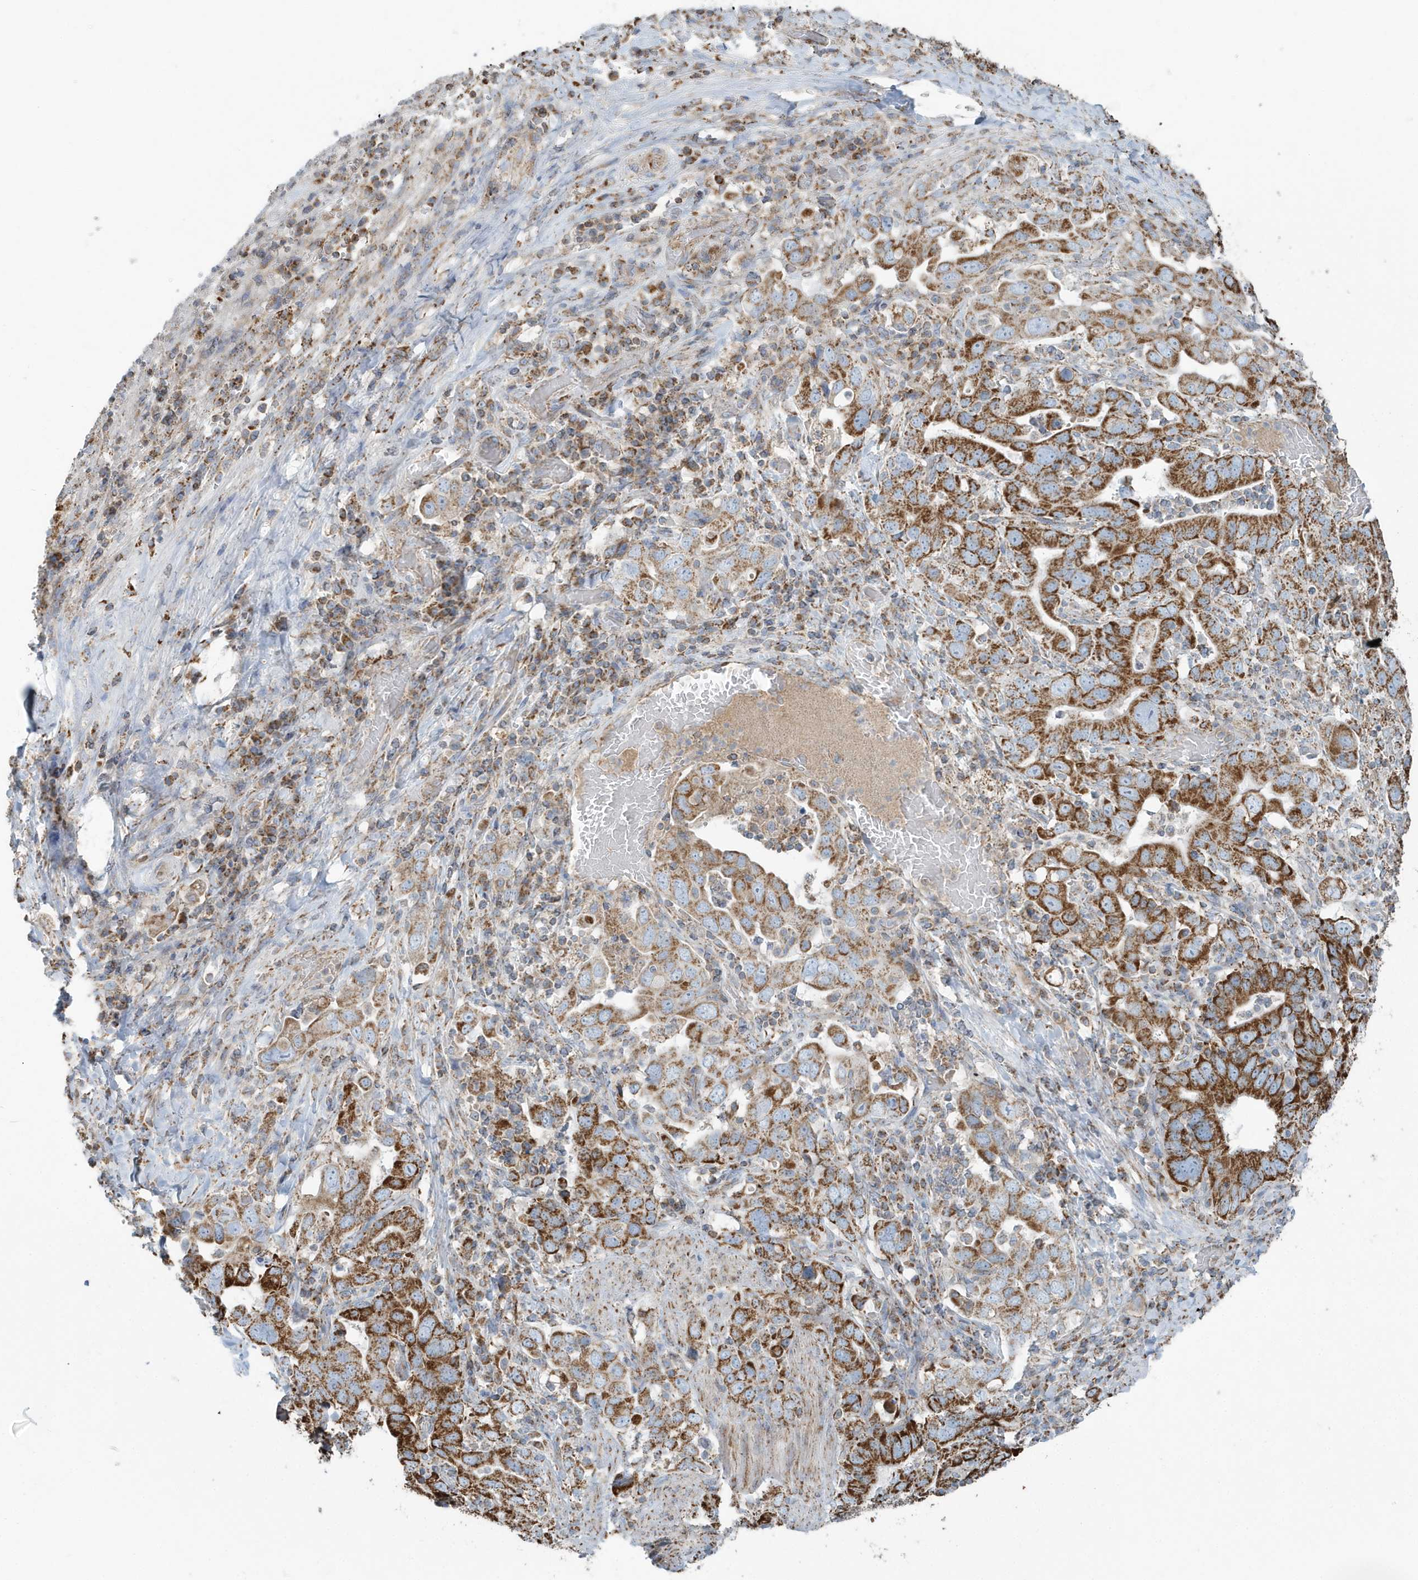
{"staining": {"intensity": "strong", "quantity": ">75%", "location": "cytoplasmic/membranous"}, "tissue": "stomach cancer", "cell_type": "Tumor cells", "image_type": "cancer", "snomed": [{"axis": "morphology", "description": "Adenocarcinoma, NOS"}, {"axis": "topography", "description": "Stomach, upper"}], "caption": "Stomach cancer (adenocarcinoma) was stained to show a protein in brown. There is high levels of strong cytoplasmic/membranous staining in about >75% of tumor cells.", "gene": "RAB11FIP3", "patient": {"sex": "male", "age": 62}}